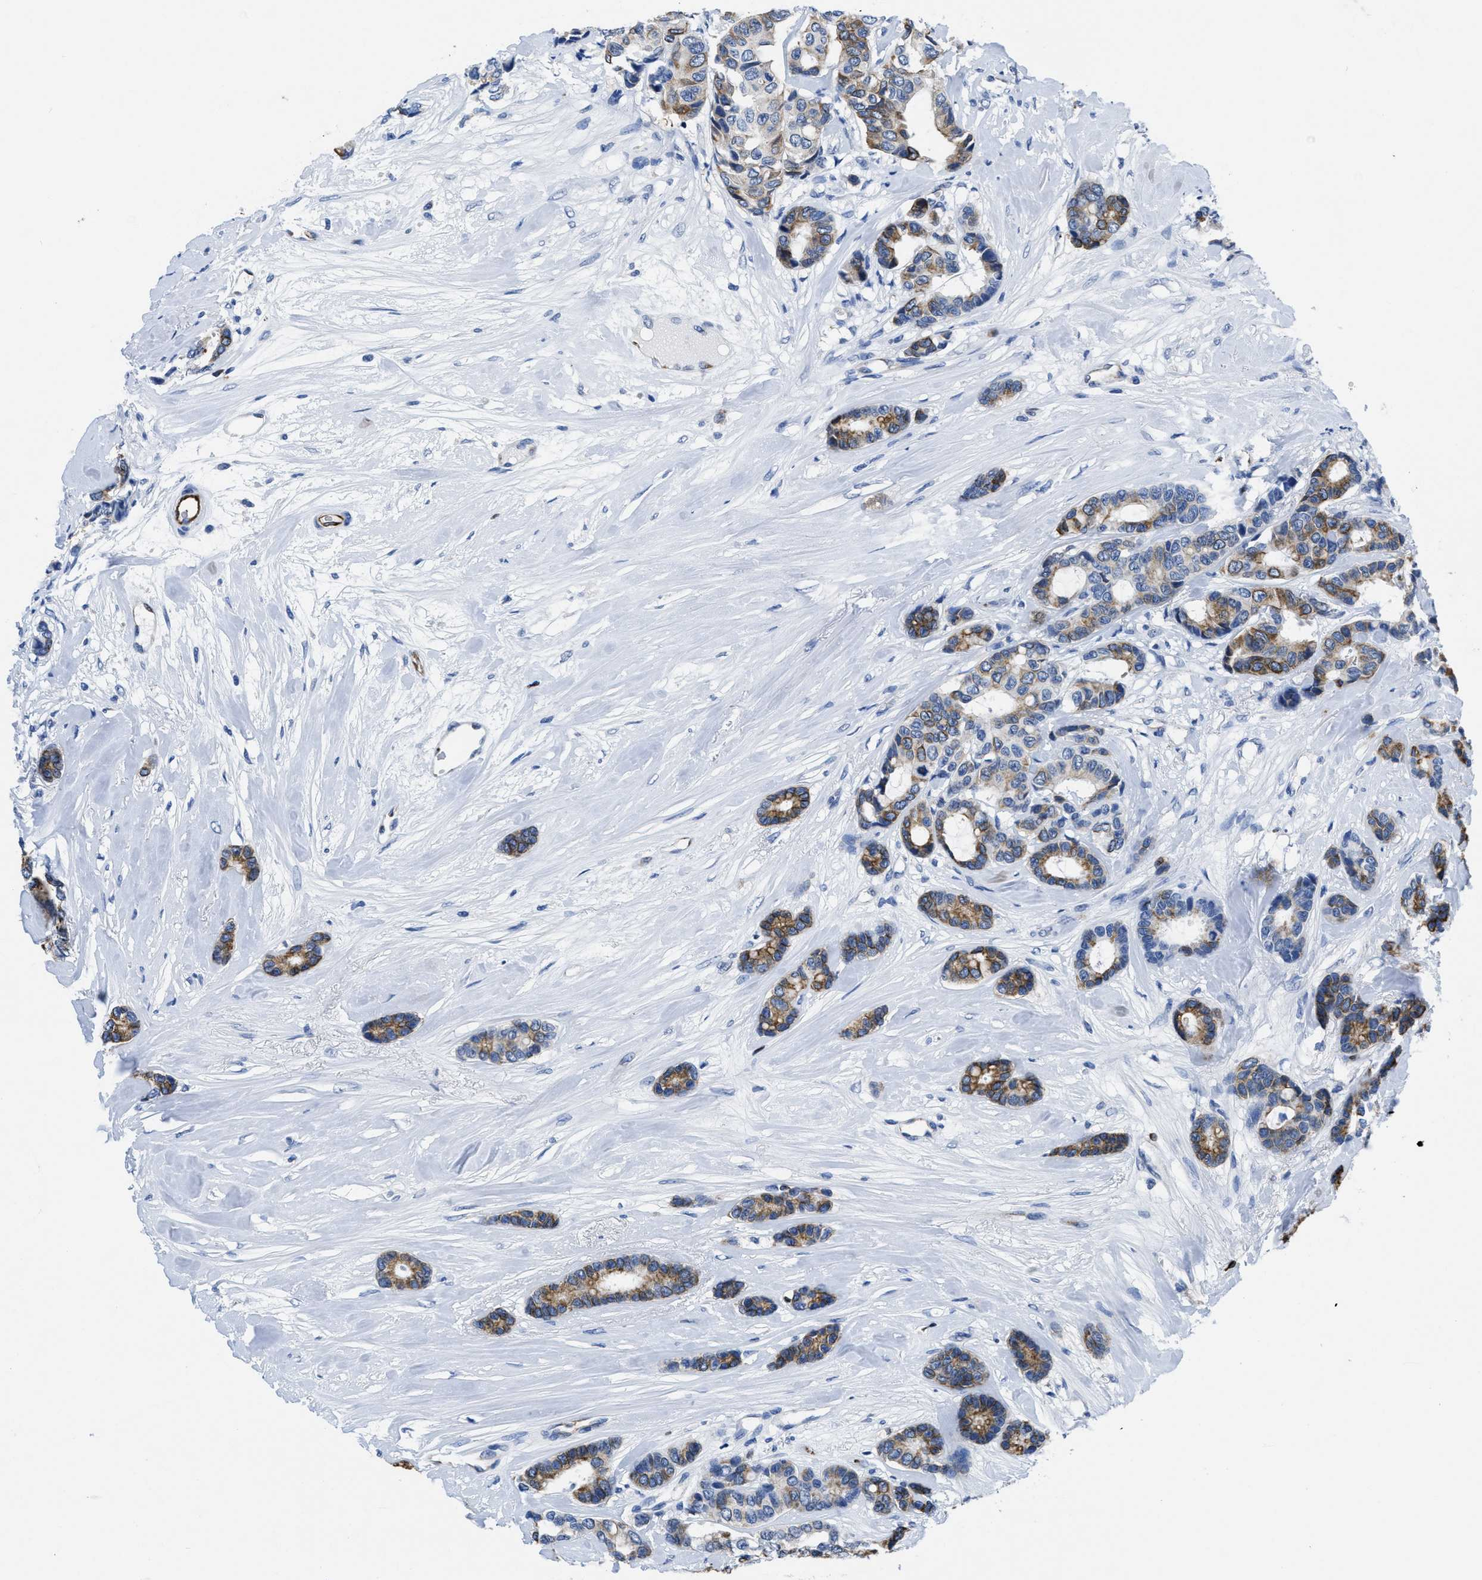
{"staining": {"intensity": "moderate", "quantity": "25%-75%", "location": "cytoplasmic/membranous"}, "tissue": "breast cancer", "cell_type": "Tumor cells", "image_type": "cancer", "snomed": [{"axis": "morphology", "description": "Duct carcinoma"}, {"axis": "topography", "description": "Breast"}], "caption": "A brown stain labels moderate cytoplasmic/membranous positivity of a protein in human breast cancer (infiltrating ductal carcinoma) tumor cells.", "gene": "ITGA3", "patient": {"sex": "female", "age": 87}}